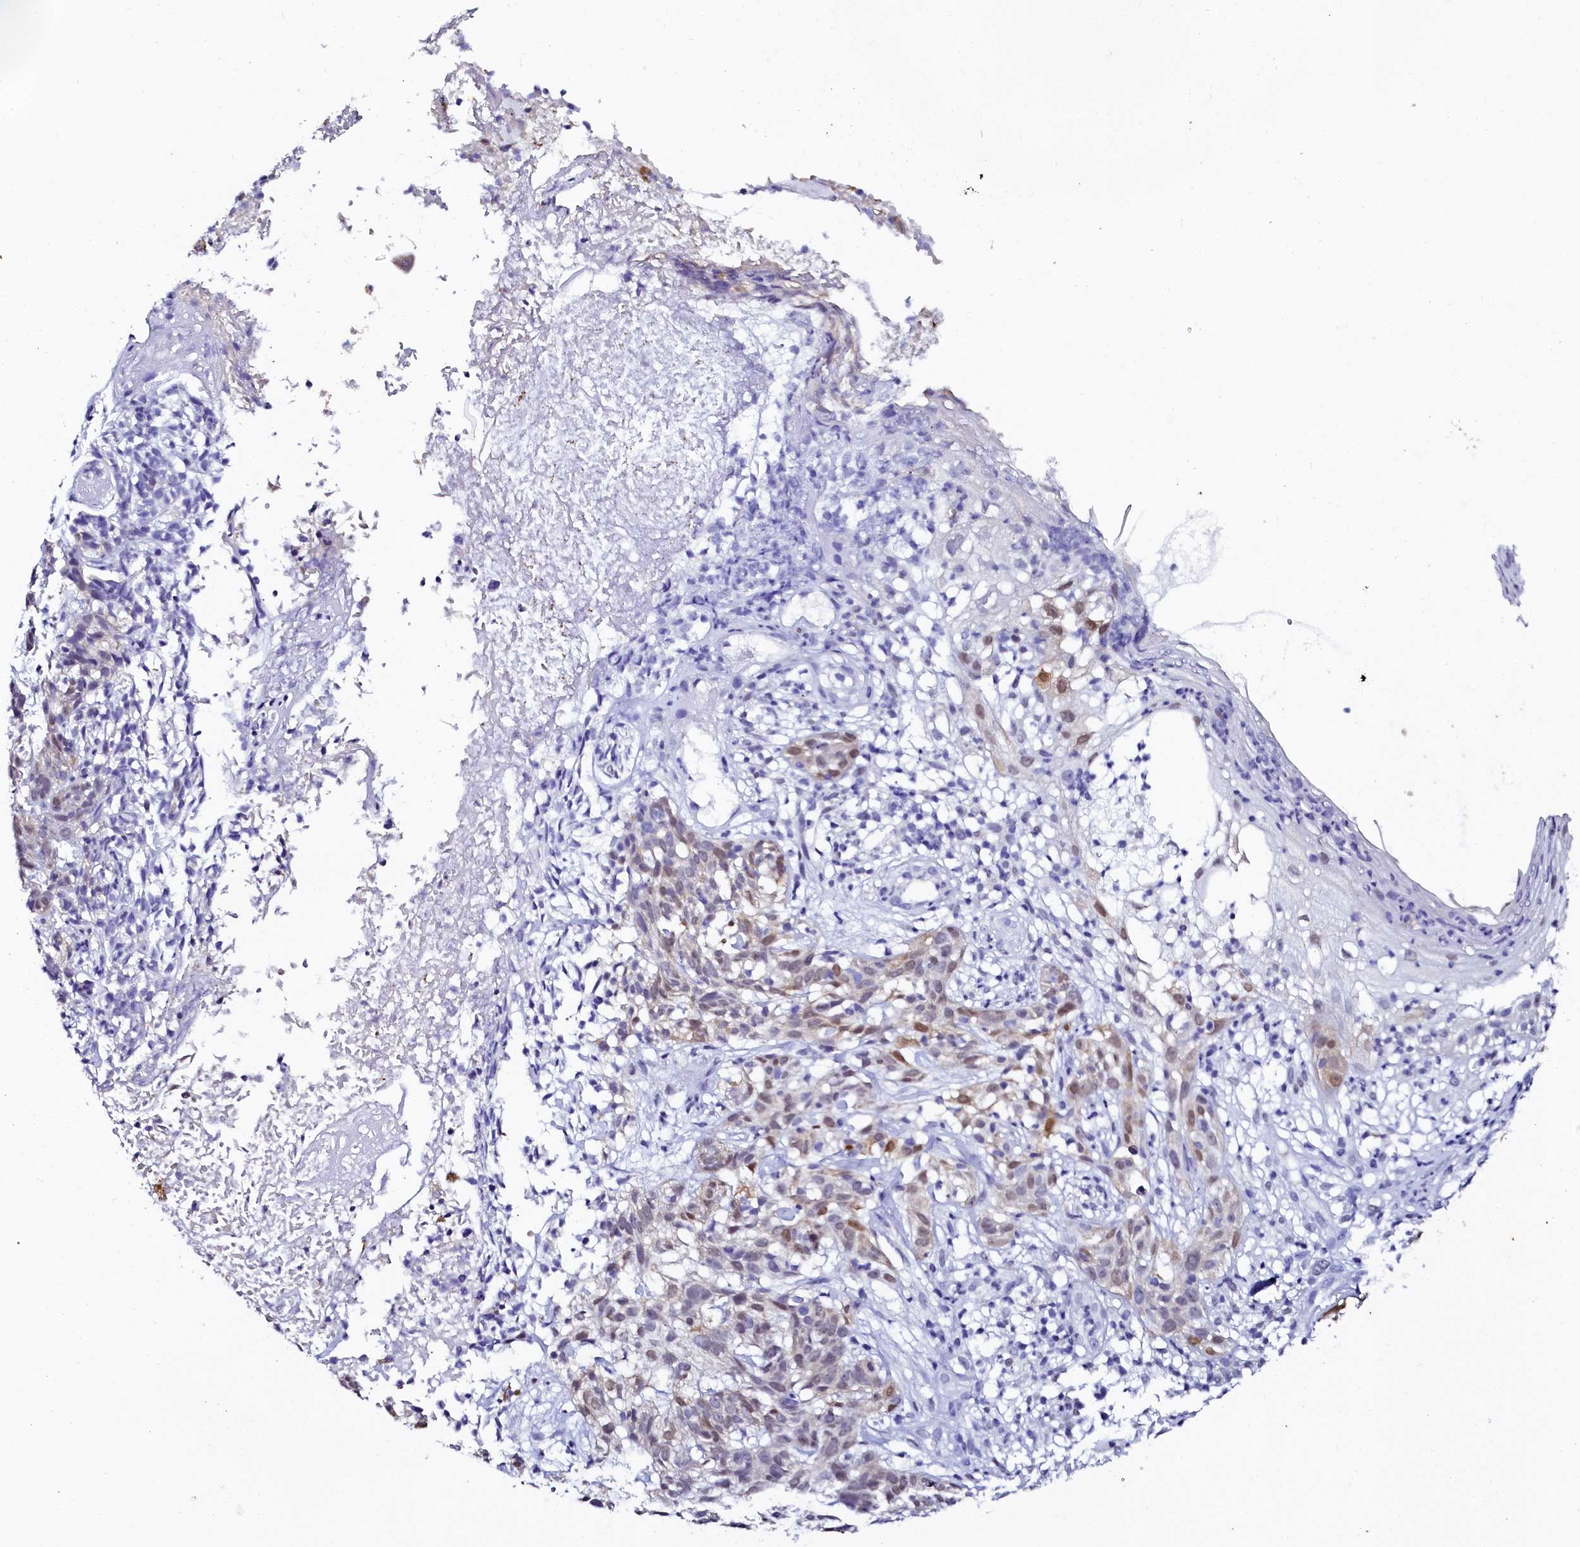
{"staining": {"intensity": "moderate", "quantity": "<25%", "location": "nuclear"}, "tissue": "skin cancer", "cell_type": "Tumor cells", "image_type": "cancer", "snomed": [{"axis": "morphology", "description": "Basal cell carcinoma"}, {"axis": "topography", "description": "Skin"}], "caption": "Protein analysis of basal cell carcinoma (skin) tissue demonstrates moderate nuclear staining in approximately <25% of tumor cells.", "gene": "SORD", "patient": {"sex": "male", "age": 85}}